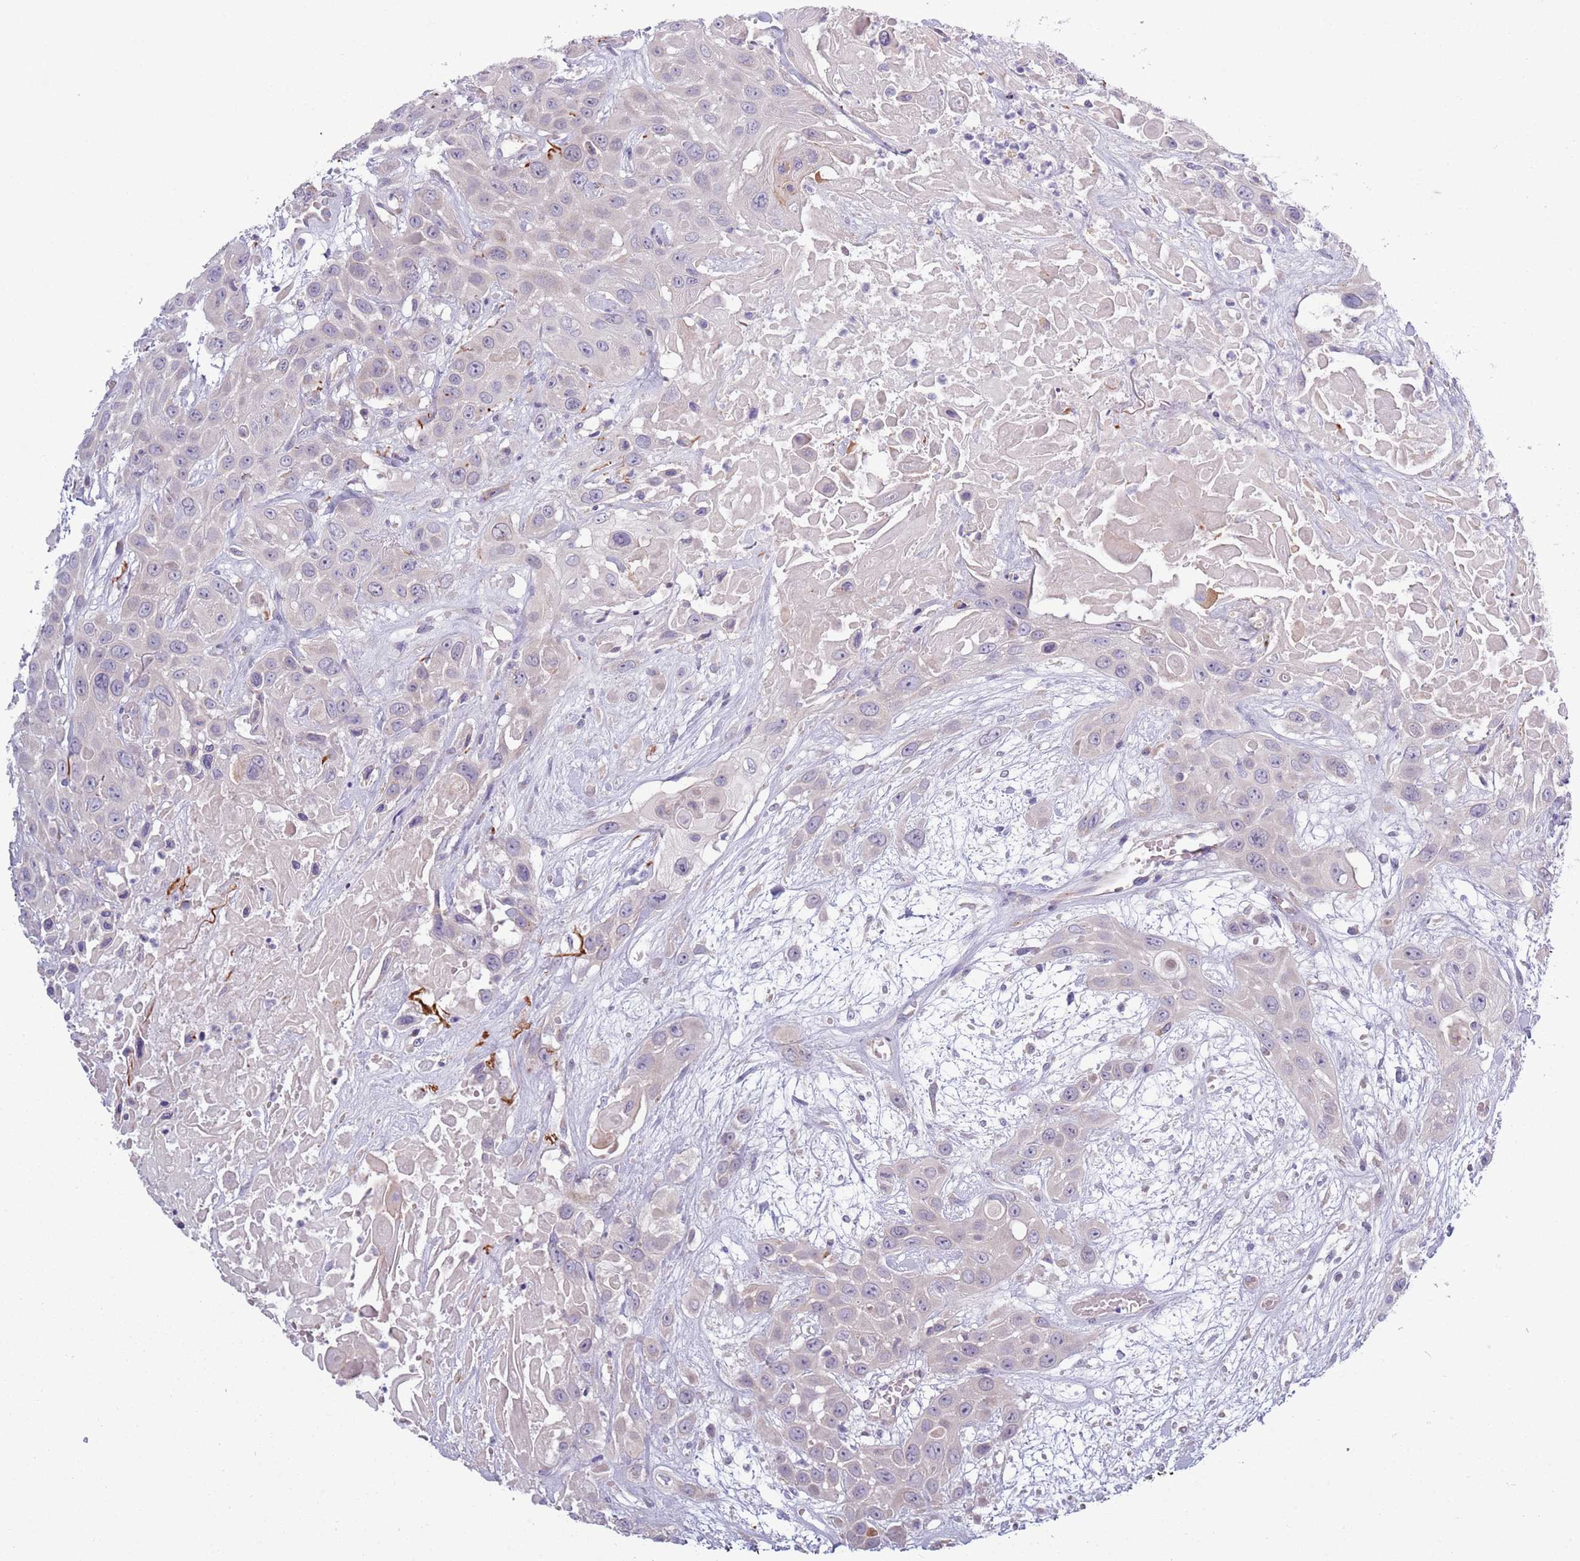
{"staining": {"intensity": "negative", "quantity": "none", "location": "none"}, "tissue": "head and neck cancer", "cell_type": "Tumor cells", "image_type": "cancer", "snomed": [{"axis": "morphology", "description": "Squamous cell carcinoma, NOS"}, {"axis": "topography", "description": "Head-Neck"}], "caption": "High magnification brightfield microscopy of head and neck squamous cell carcinoma stained with DAB (3,3'-diaminobenzidine) (brown) and counterstained with hematoxylin (blue): tumor cells show no significant expression.", "gene": "LTB", "patient": {"sex": "male", "age": 81}}